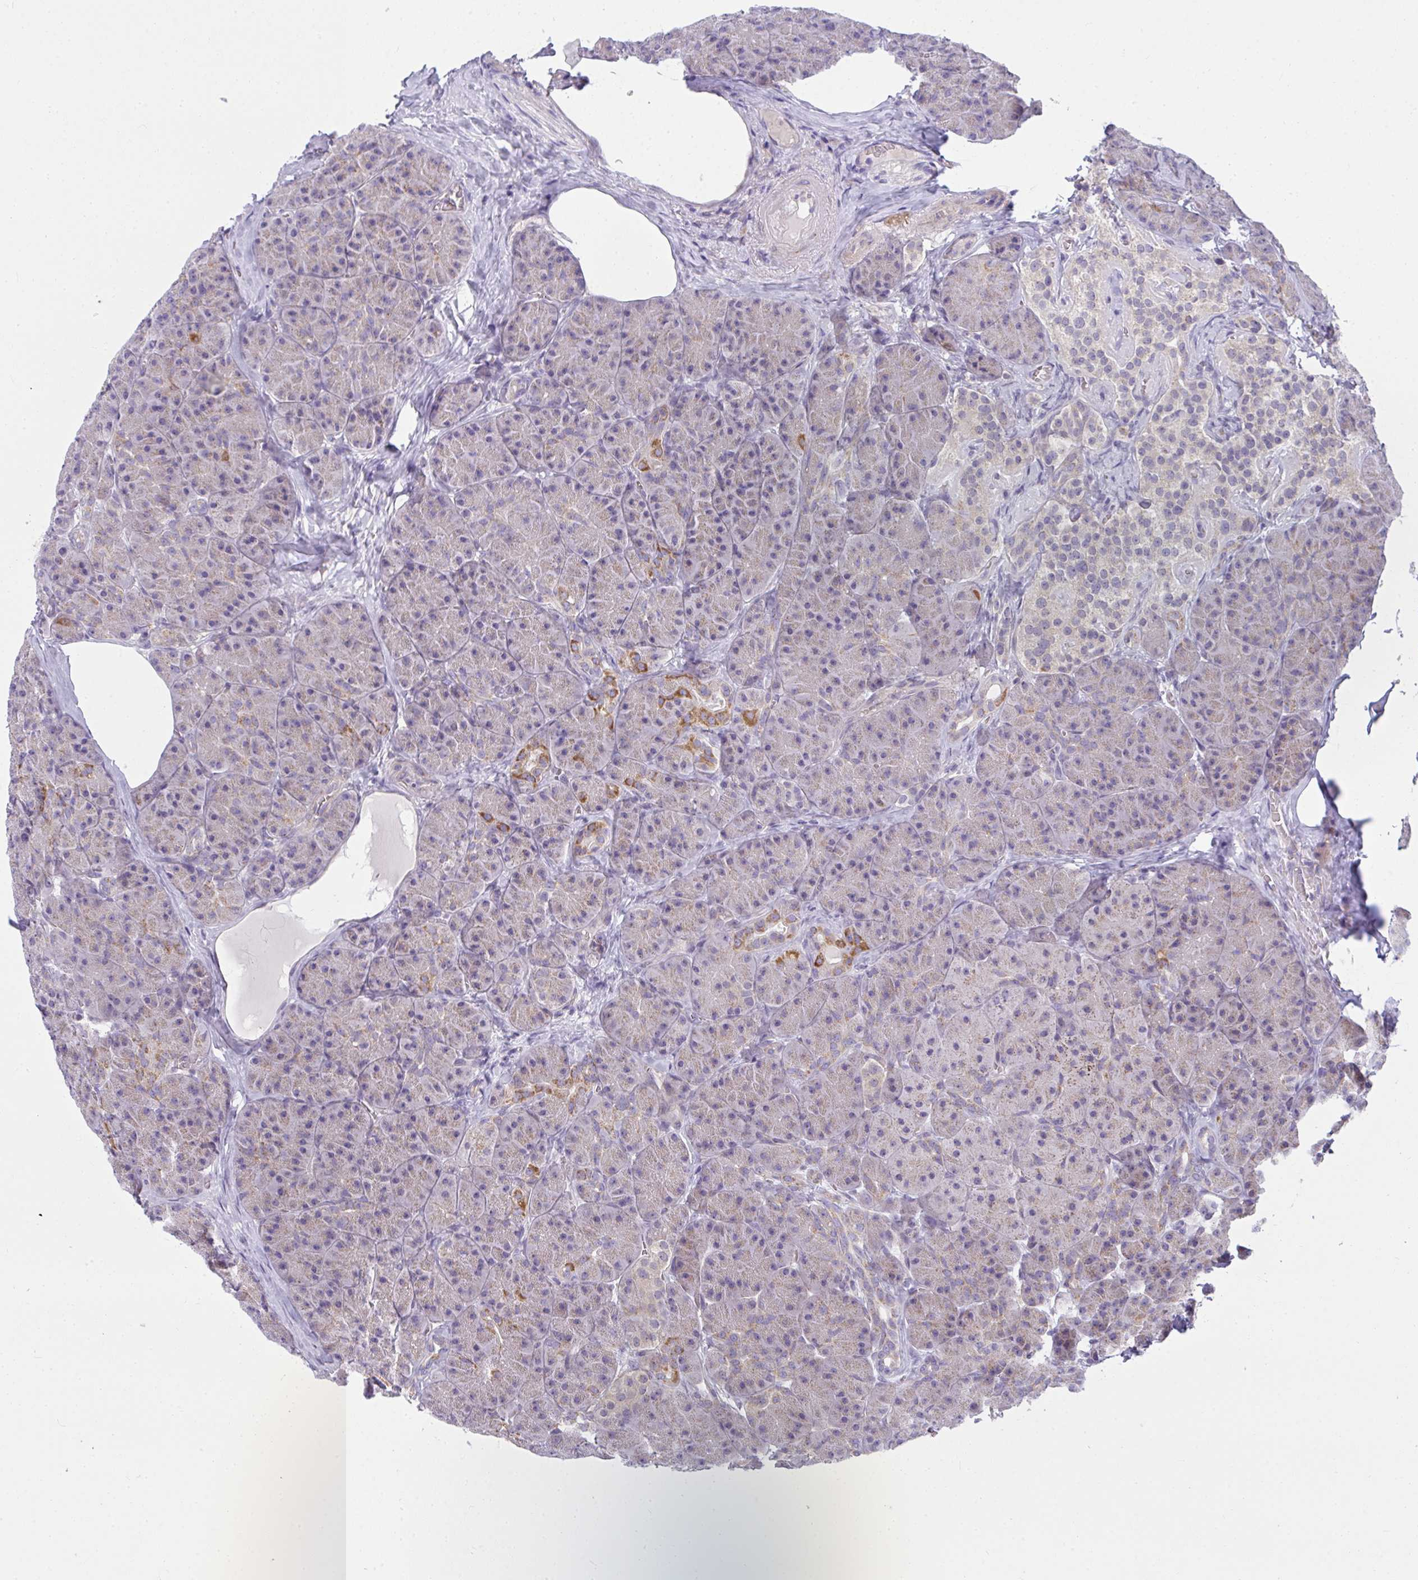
{"staining": {"intensity": "moderate", "quantity": "25%-75%", "location": "cytoplasmic/membranous"}, "tissue": "pancreas", "cell_type": "Exocrine glandular cells", "image_type": "normal", "snomed": [{"axis": "morphology", "description": "Normal tissue, NOS"}, {"axis": "topography", "description": "Pancreas"}], "caption": "Pancreas stained with immunohistochemistry (IHC) reveals moderate cytoplasmic/membranous expression in approximately 25%-75% of exocrine glandular cells.", "gene": "SRRM4", "patient": {"sex": "male", "age": 57}}